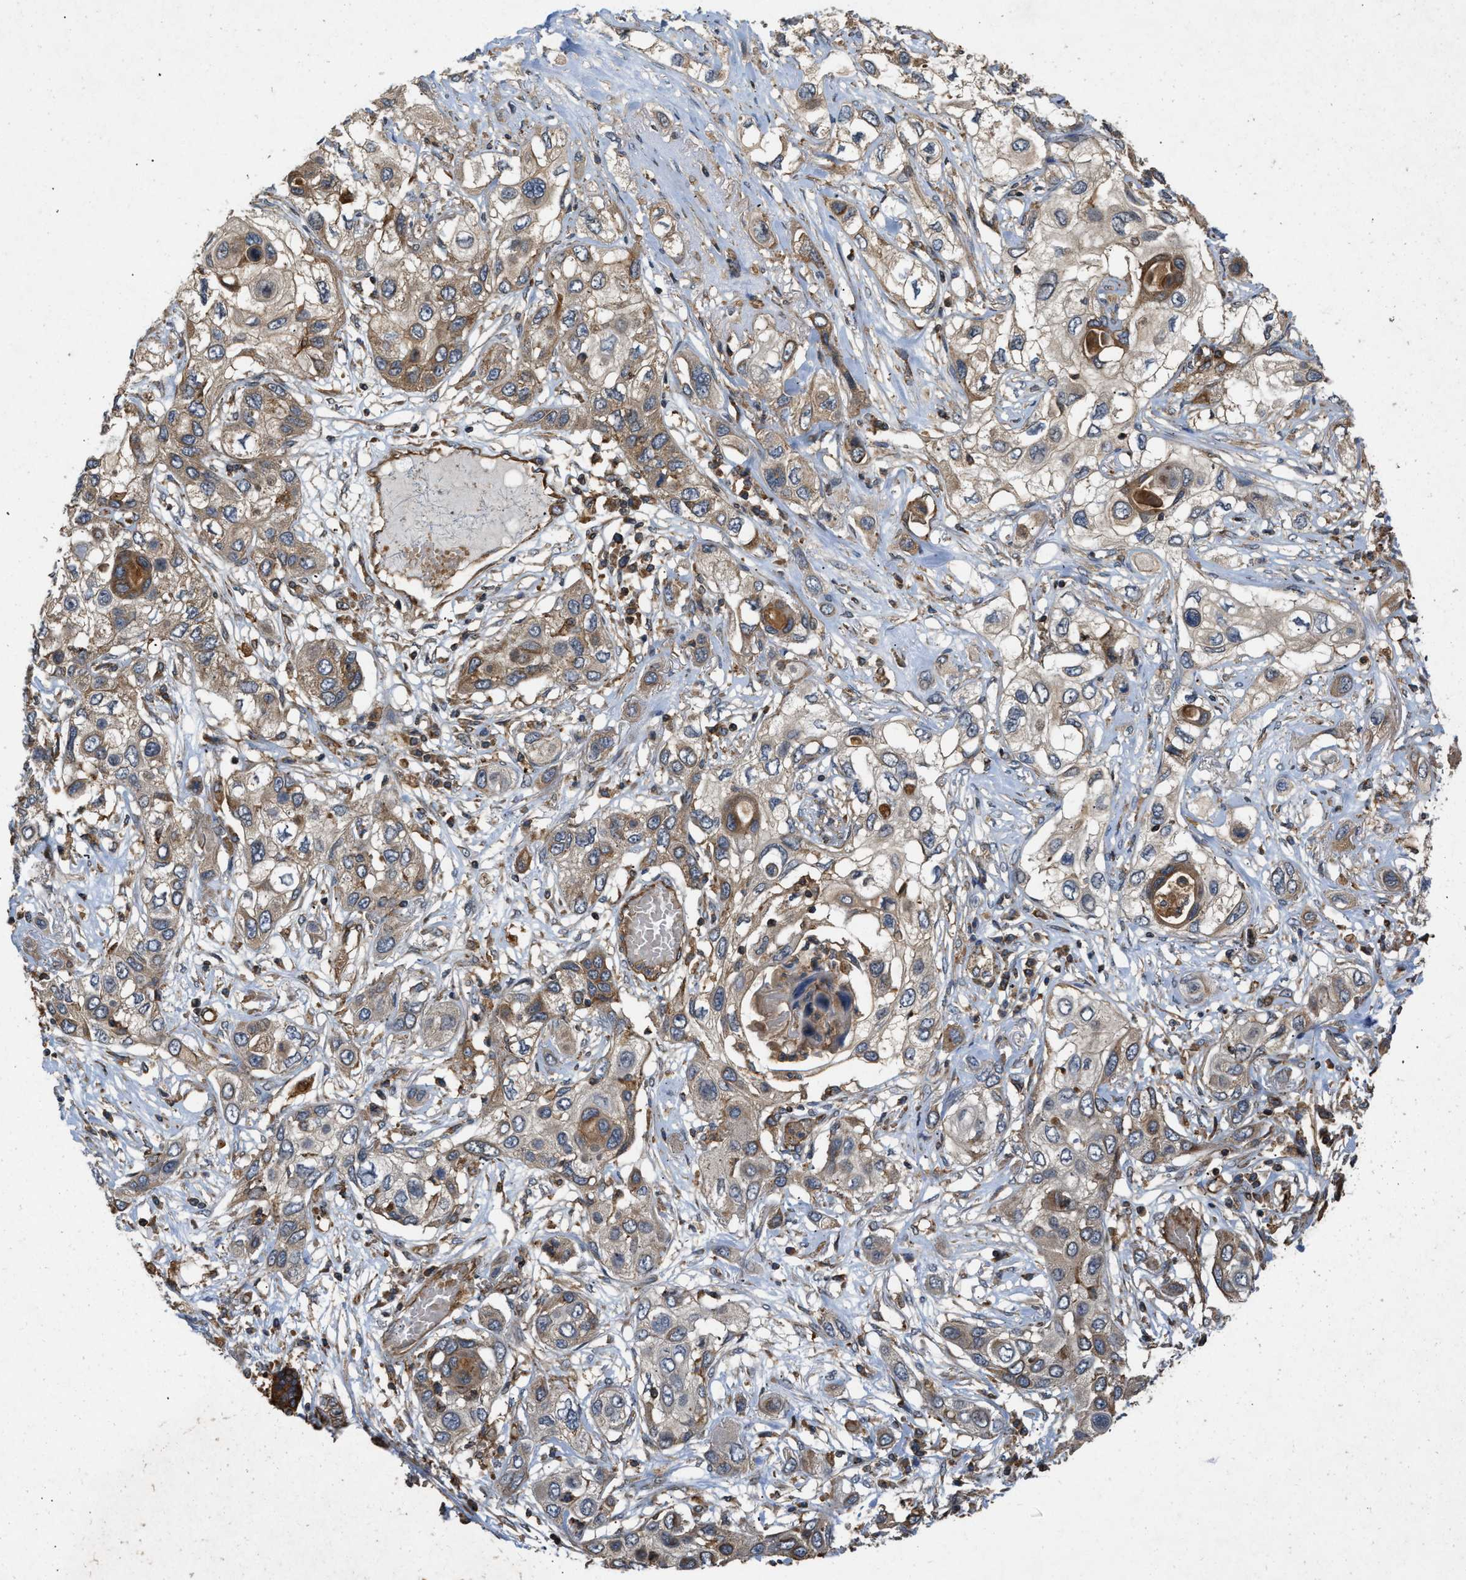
{"staining": {"intensity": "weak", "quantity": ">75%", "location": "cytoplasmic/membranous"}, "tissue": "lung cancer", "cell_type": "Tumor cells", "image_type": "cancer", "snomed": [{"axis": "morphology", "description": "Squamous cell carcinoma, NOS"}, {"axis": "topography", "description": "Lung"}], "caption": "A low amount of weak cytoplasmic/membranous positivity is present in about >75% of tumor cells in lung cancer tissue.", "gene": "GNB4", "patient": {"sex": "male", "age": 71}}